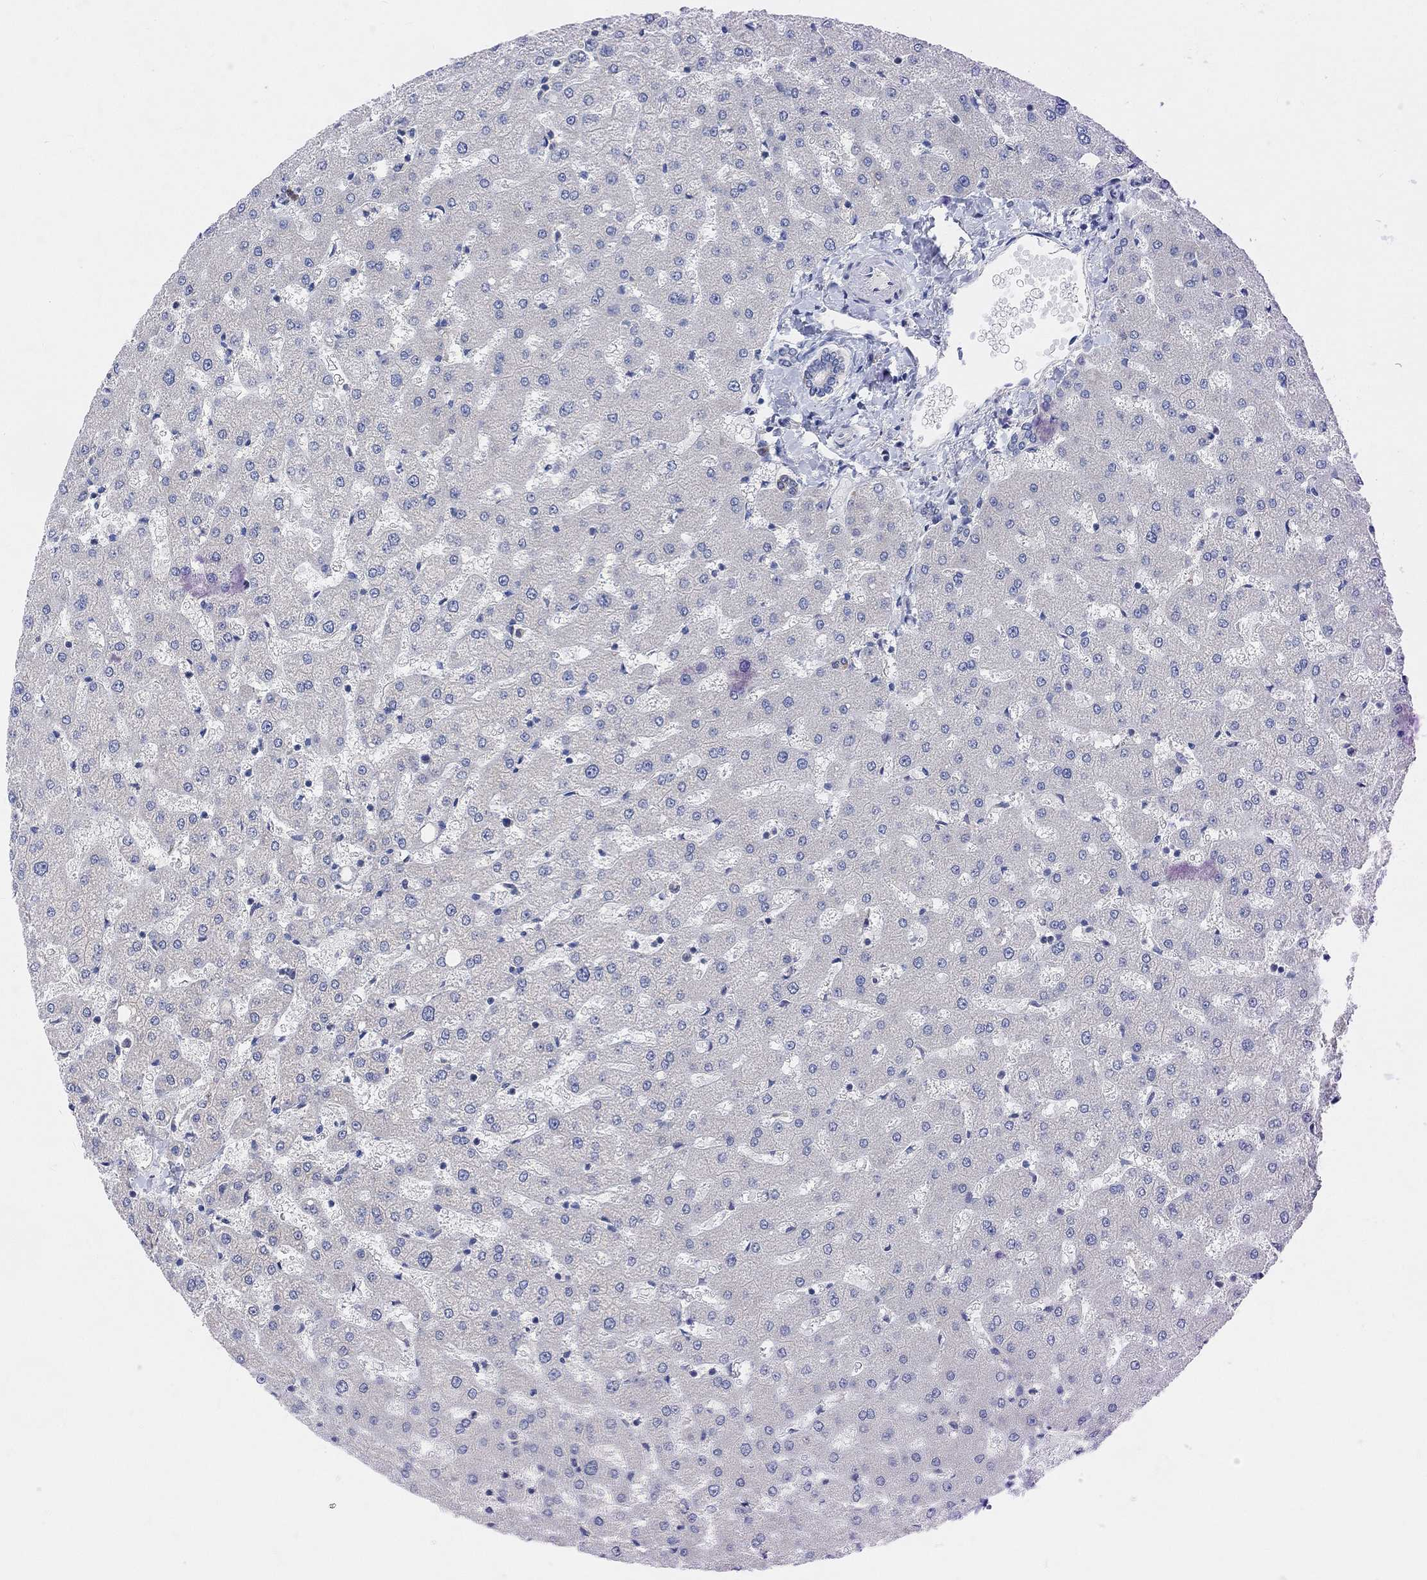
{"staining": {"intensity": "negative", "quantity": "none", "location": "none"}, "tissue": "liver", "cell_type": "Cholangiocytes", "image_type": "normal", "snomed": [{"axis": "morphology", "description": "Normal tissue, NOS"}, {"axis": "topography", "description": "Liver"}], "caption": "DAB immunohistochemical staining of benign human liver shows no significant positivity in cholangiocytes.", "gene": "HCRTR1", "patient": {"sex": "female", "age": 50}}